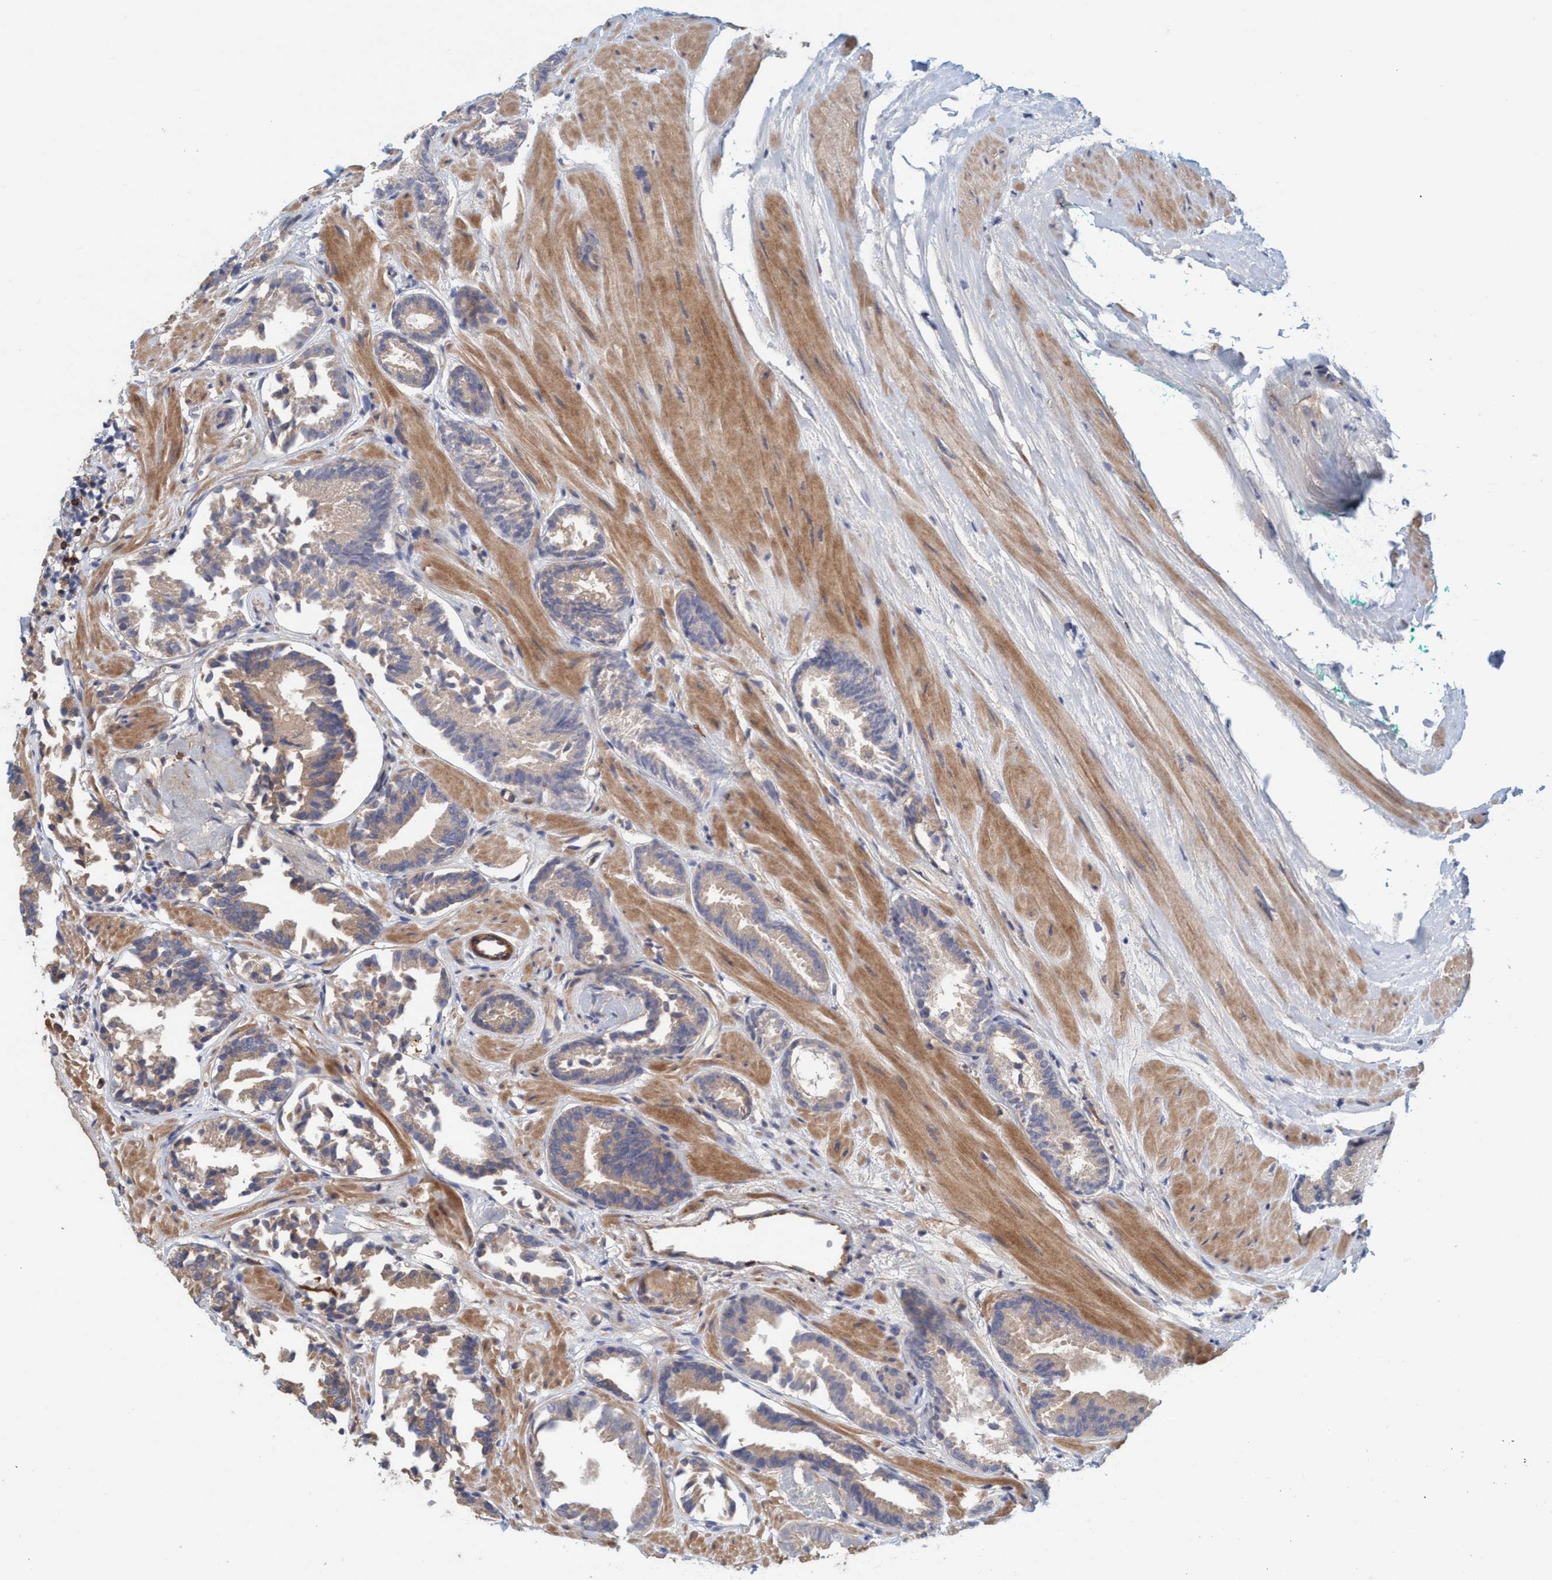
{"staining": {"intensity": "moderate", "quantity": ">75%", "location": "cytoplasmic/membranous"}, "tissue": "prostate cancer", "cell_type": "Tumor cells", "image_type": "cancer", "snomed": [{"axis": "morphology", "description": "Adenocarcinoma, Low grade"}, {"axis": "topography", "description": "Prostate"}], "caption": "Prostate cancer (low-grade adenocarcinoma) was stained to show a protein in brown. There is medium levels of moderate cytoplasmic/membranous expression in about >75% of tumor cells.", "gene": "SPECC1", "patient": {"sex": "male", "age": 51}}